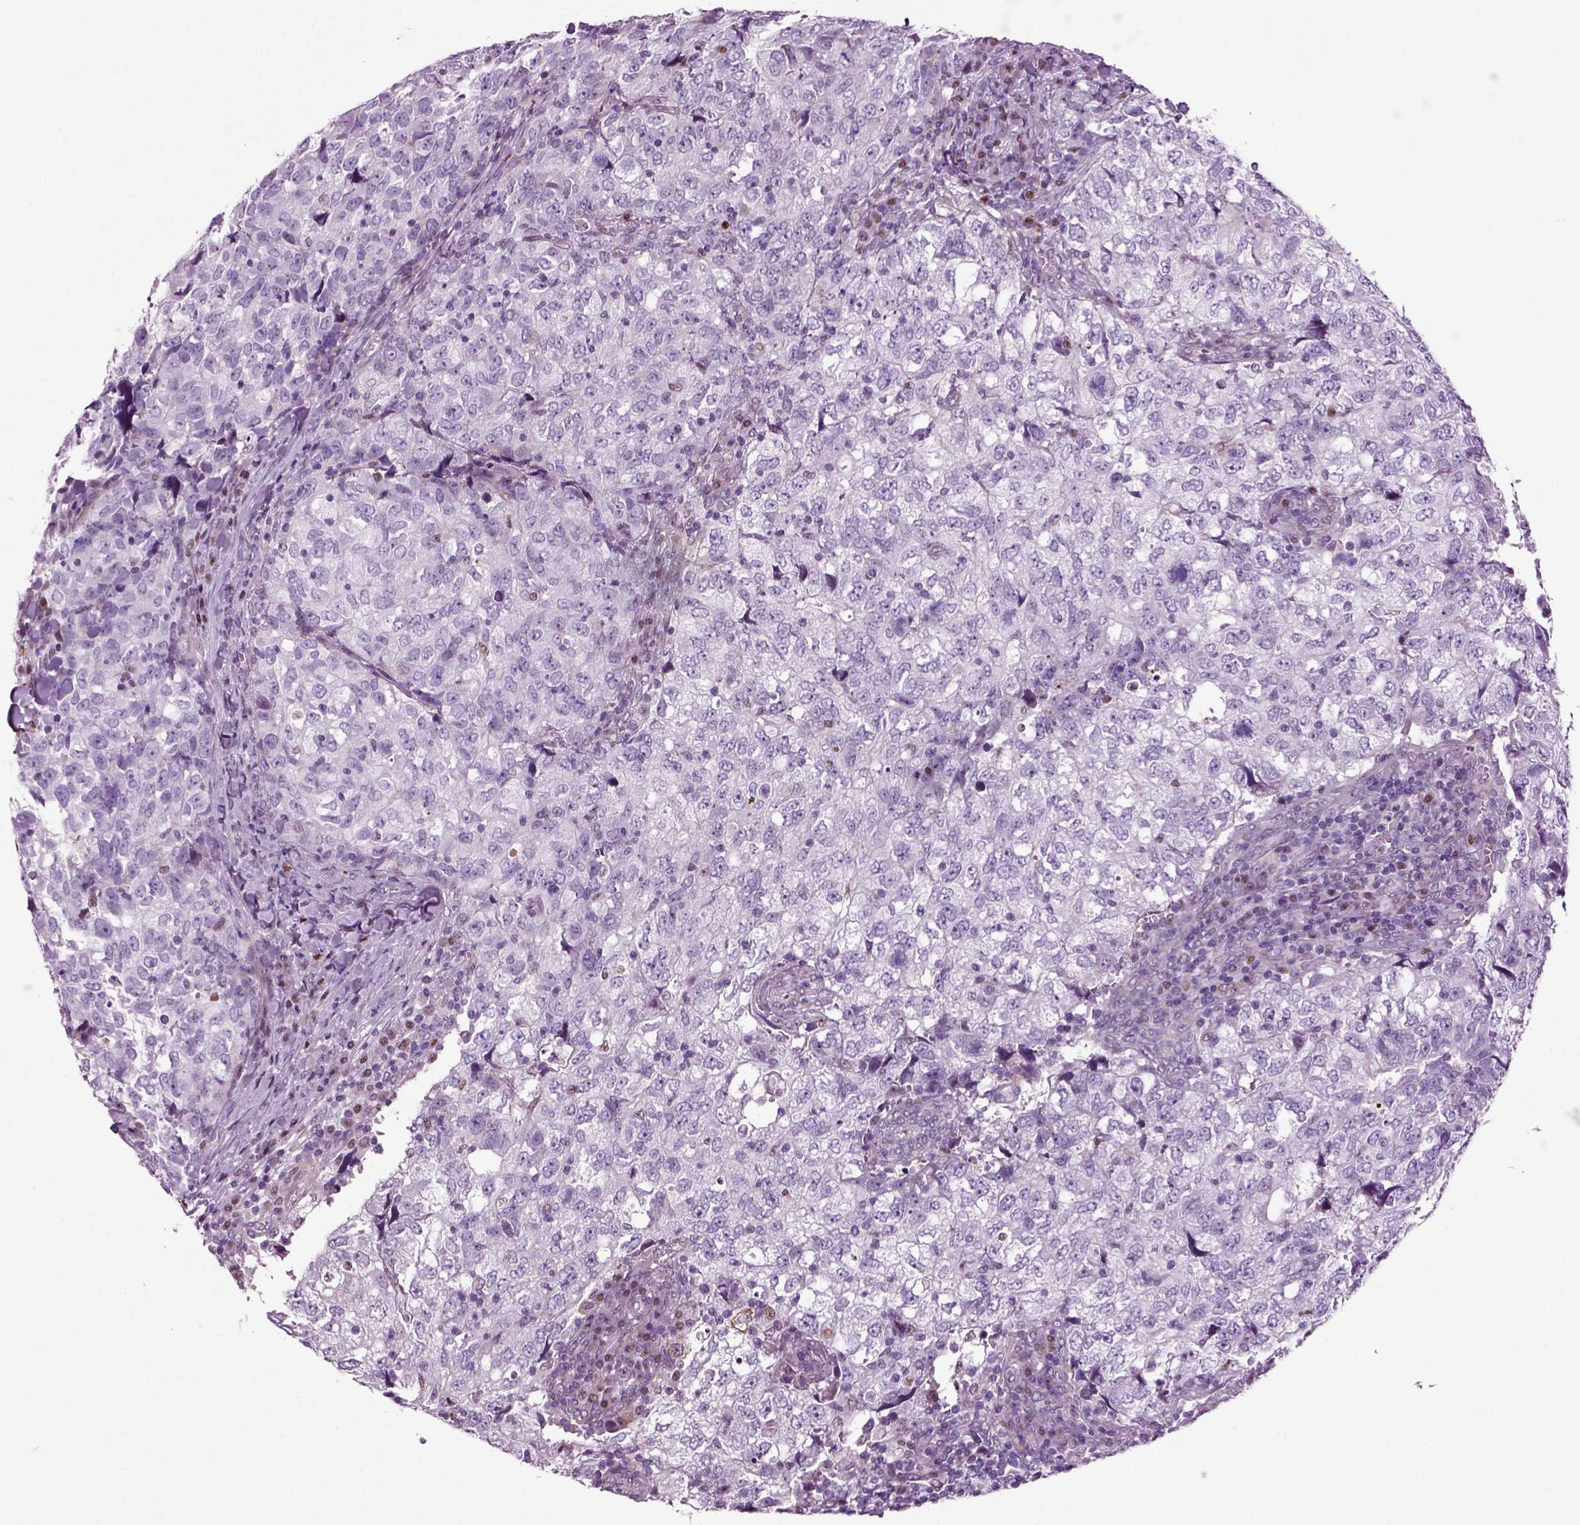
{"staining": {"intensity": "negative", "quantity": "none", "location": "none"}, "tissue": "breast cancer", "cell_type": "Tumor cells", "image_type": "cancer", "snomed": [{"axis": "morphology", "description": "Duct carcinoma"}, {"axis": "topography", "description": "Breast"}], "caption": "Tumor cells show no significant protein expression in breast infiltrating ductal carcinoma. (Immunohistochemistry, brightfield microscopy, high magnification).", "gene": "ARID3A", "patient": {"sex": "female", "age": 30}}